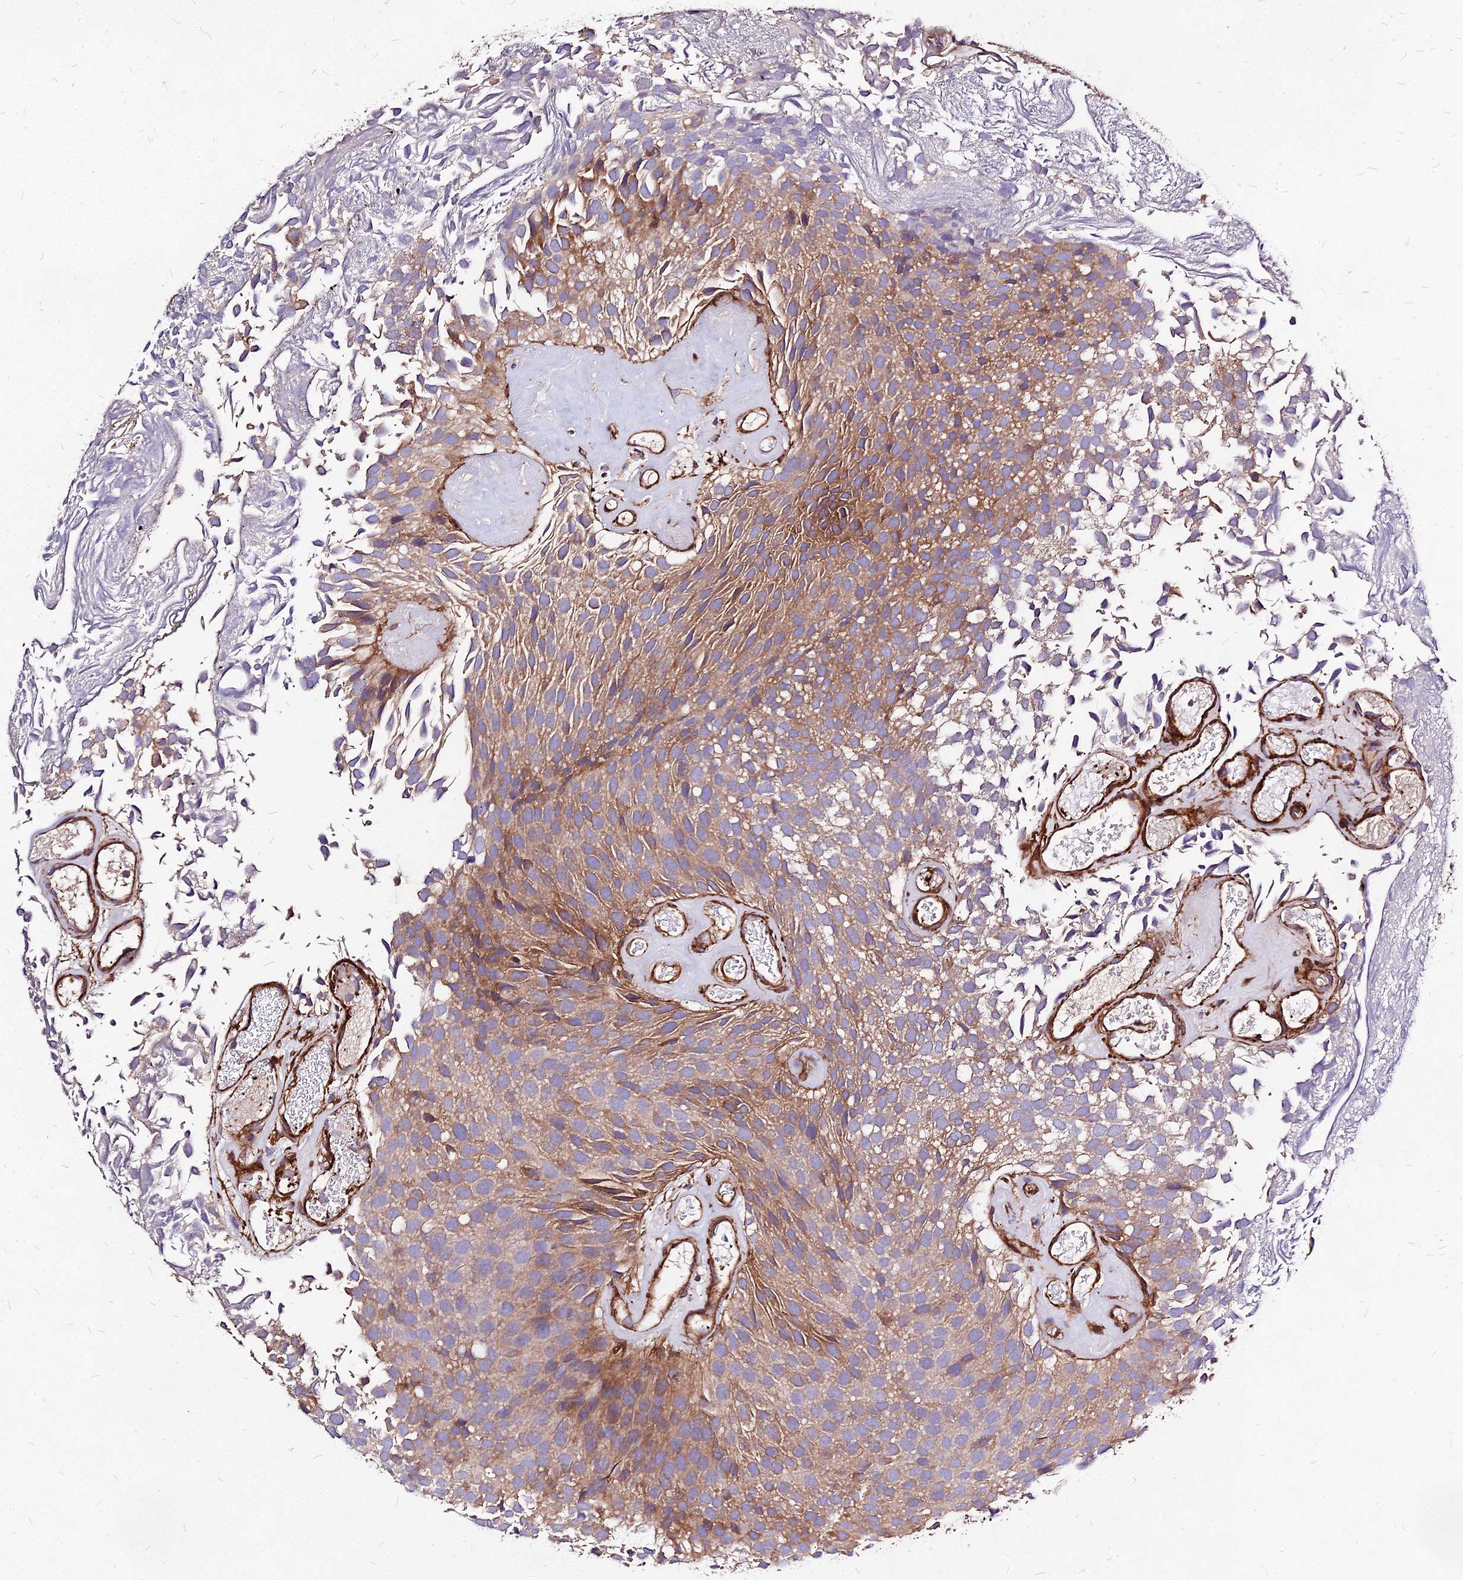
{"staining": {"intensity": "moderate", "quantity": ">75%", "location": "cytoplasmic/membranous"}, "tissue": "urothelial cancer", "cell_type": "Tumor cells", "image_type": "cancer", "snomed": [{"axis": "morphology", "description": "Urothelial carcinoma, Low grade"}, {"axis": "topography", "description": "Urinary bladder"}], "caption": "Immunohistochemistry (IHC) staining of urothelial cancer, which demonstrates medium levels of moderate cytoplasmic/membranous expression in about >75% of tumor cells indicating moderate cytoplasmic/membranous protein positivity. The staining was performed using DAB (3,3'-diaminobenzidine) (brown) for protein detection and nuclei were counterstained in hematoxylin (blue).", "gene": "EFCC1", "patient": {"sex": "male", "age": 89}}